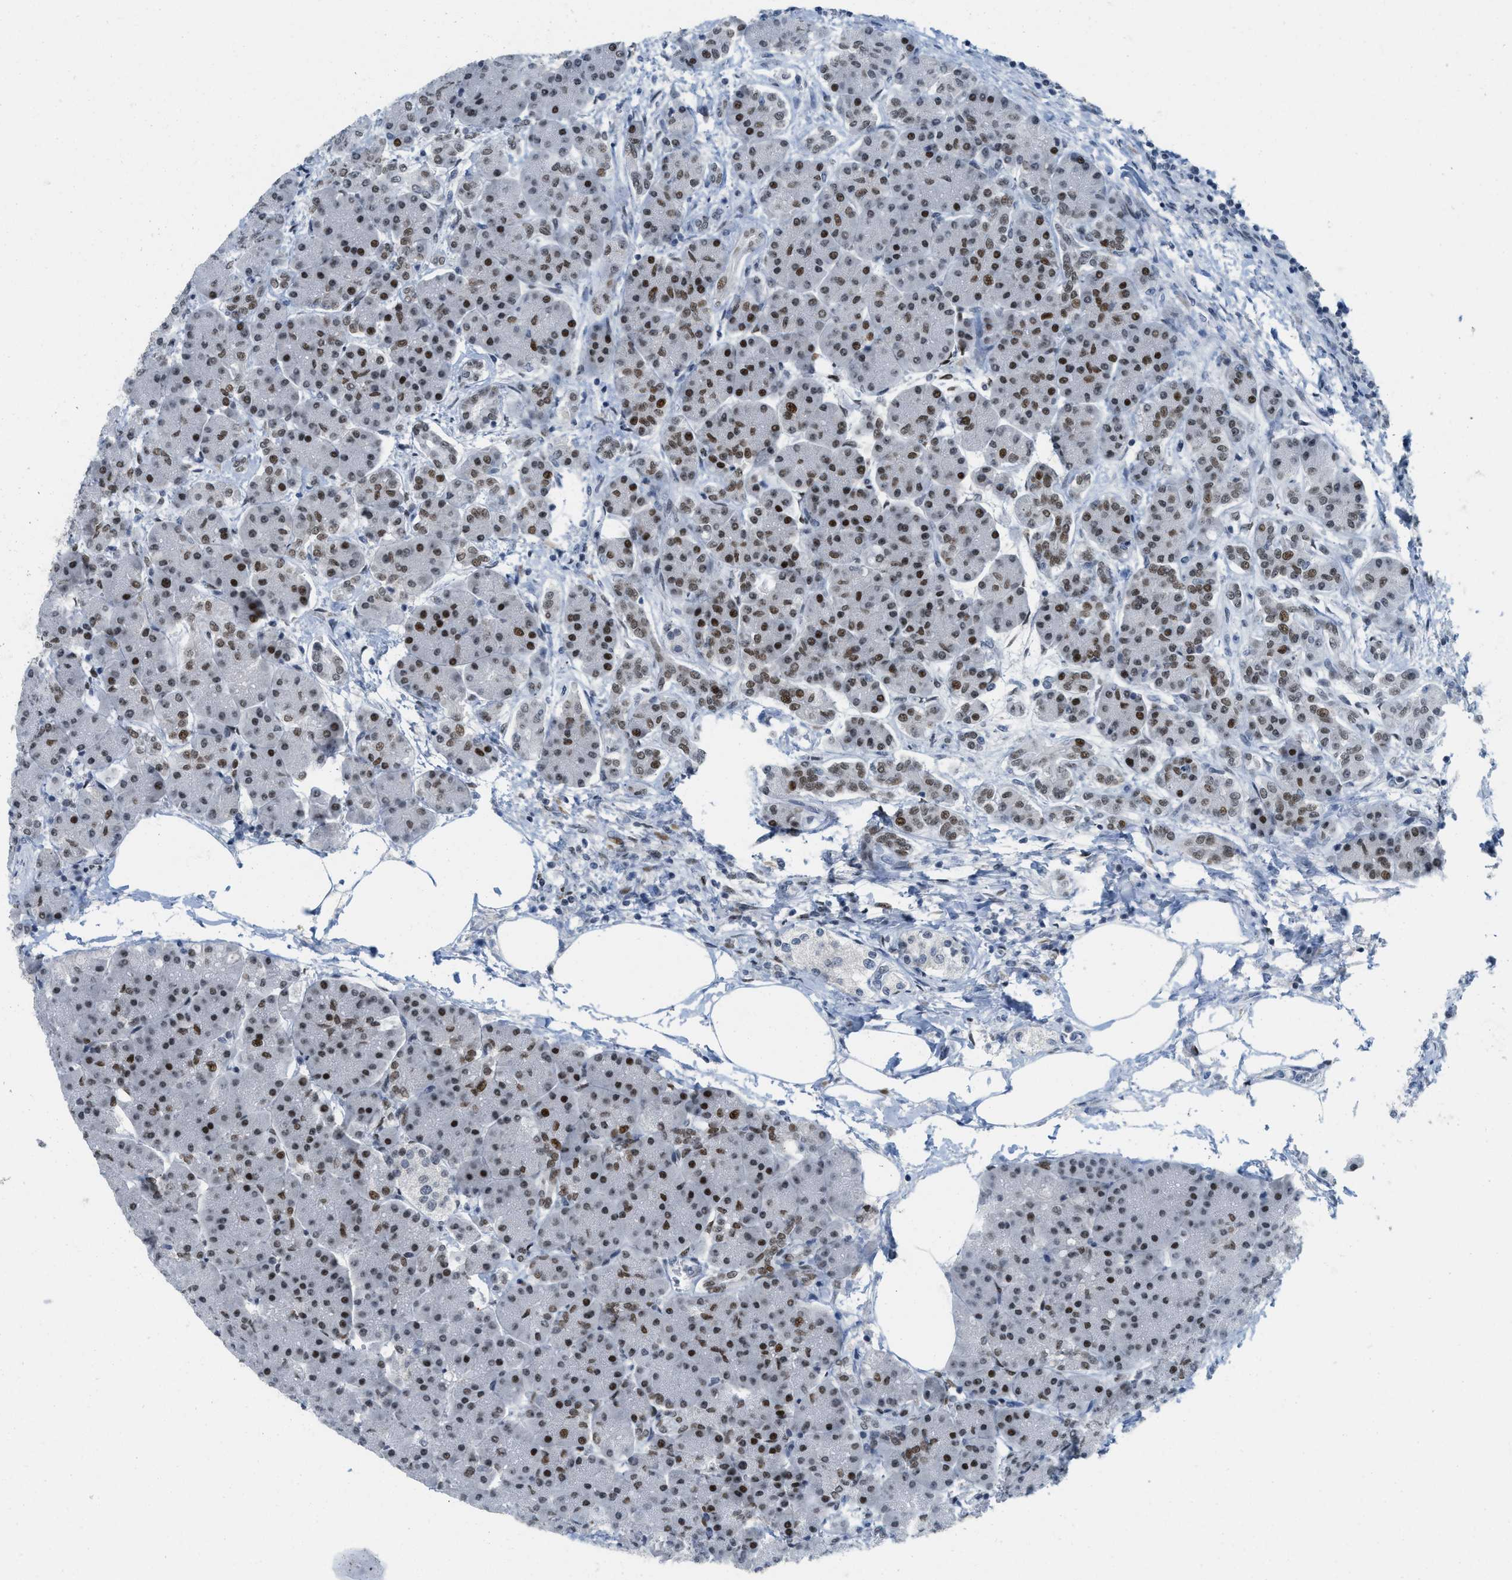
{"staining": {"intensity": "strong", "quantity": ">75%", "location": "nuclear"}, "tissue": "pancreas", "cell_type": "Exocrine glandular cells", "image_type": "normal", "snomed": [{"axis": "morphology", "description": "Normal tissue, NOS"}, {"axis": "topography", "description": "Pancreas"}], "caption": "Immunohistochemistry (IHC) micrograph of unremarkable human pancreas stained for a protein (brown), which displays high levels of strong nuclear positivity in about >75% of exocrine glandular cells.", "gene": "PBX1", "patient": {"sex": "female", "age": 70}}